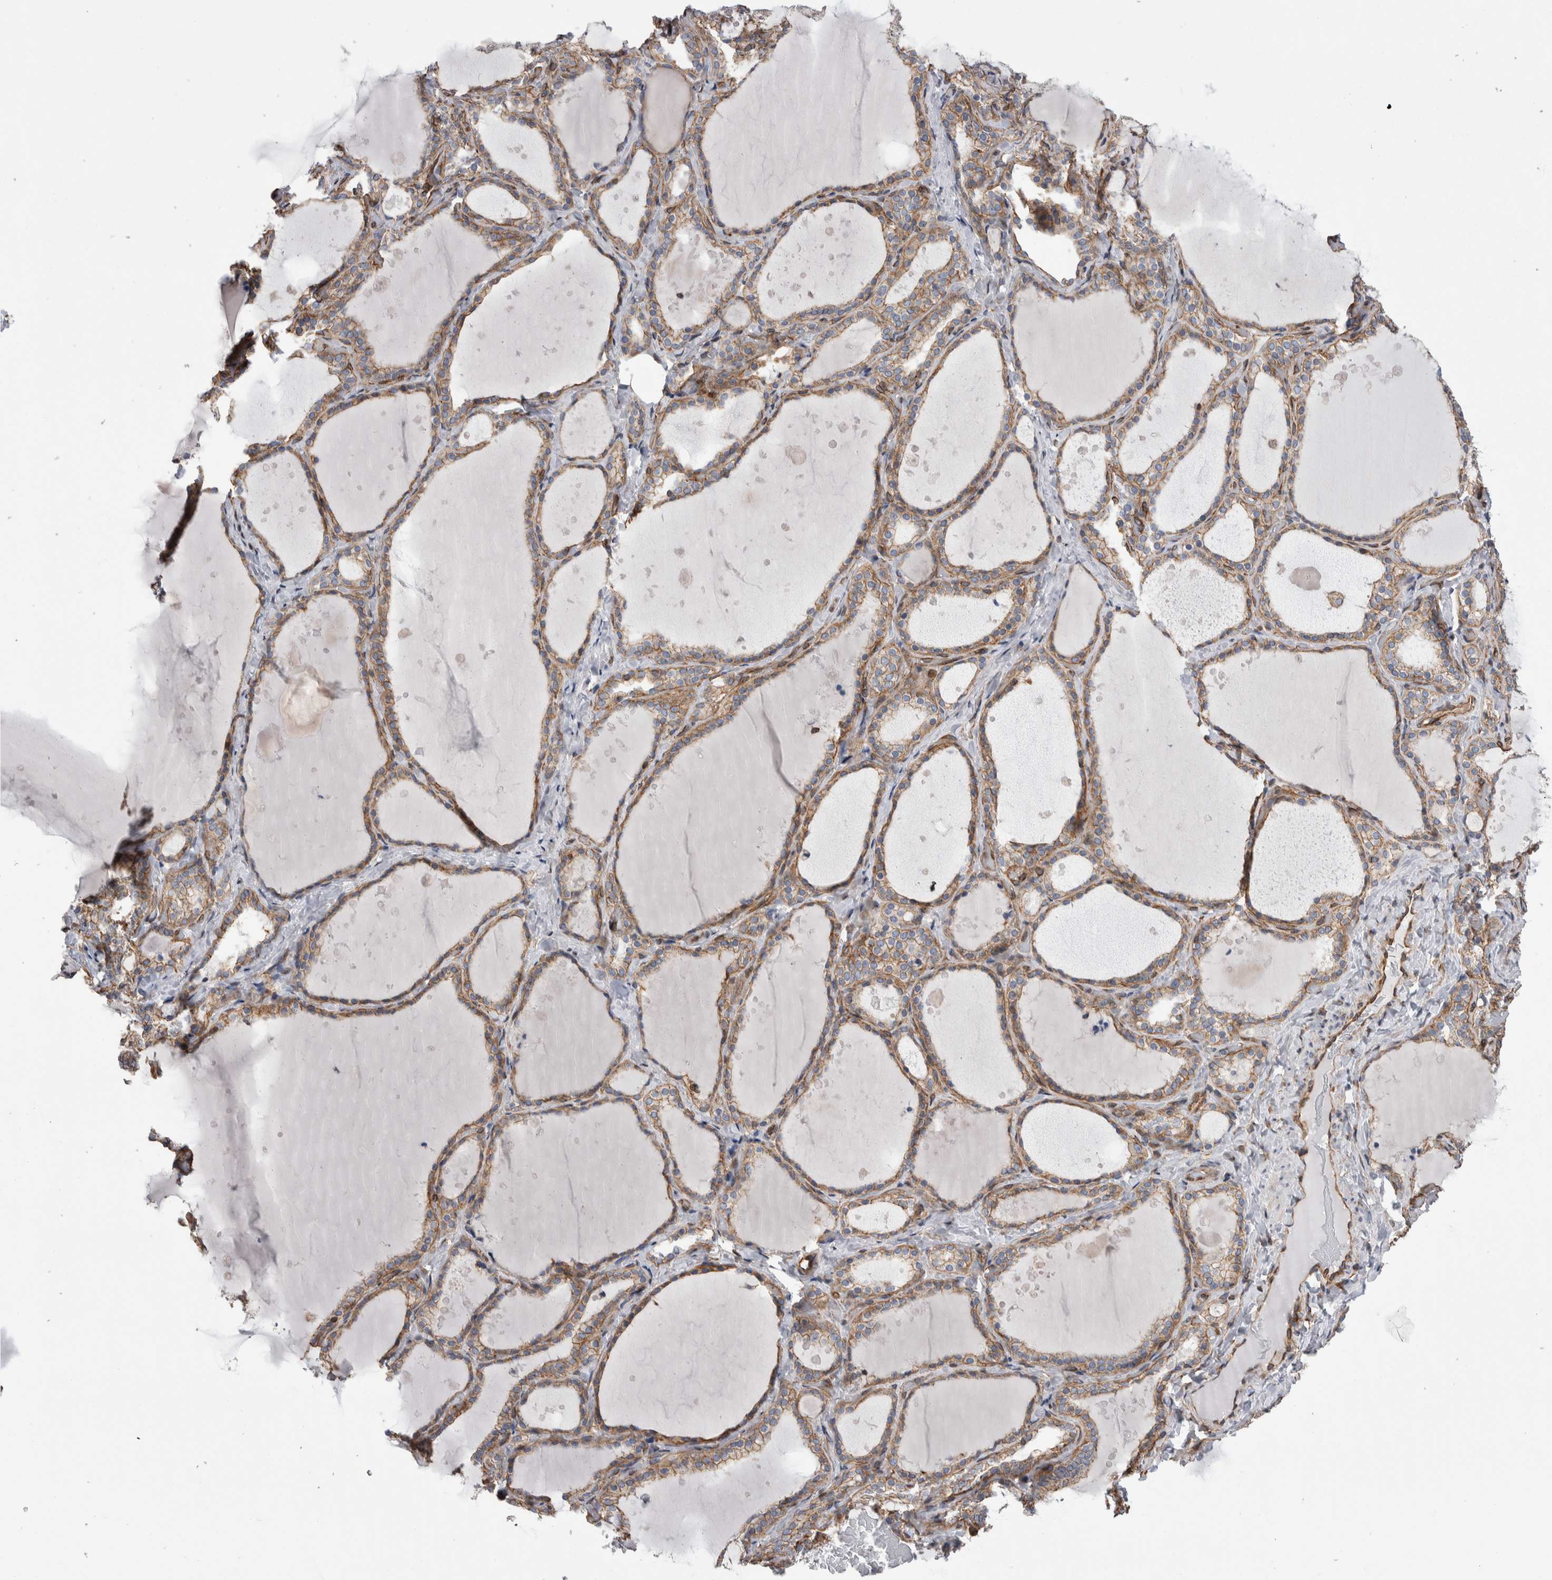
{"staining": {"intensity": "moderate", "quantity": ">75%", "location": "cytoplasmic/membranous"}, "tissue": "thyroid gland", "cell_type": "Glandular cells", "image_type": "normal", "snomed": [{"axis": "morphology", "description": "Normal tissue, NOS"}, {"axis": "topography", "description": "Thyroid gland"}], "caption": "Immunohistochemical staining of unremarkable human thyroid gland exhibits moderate cytoplasmic/membranous protein positivity in about >75% of glandular cells.", "gene": "KIF12", "patient": {"sex": "female", "age": 44}}